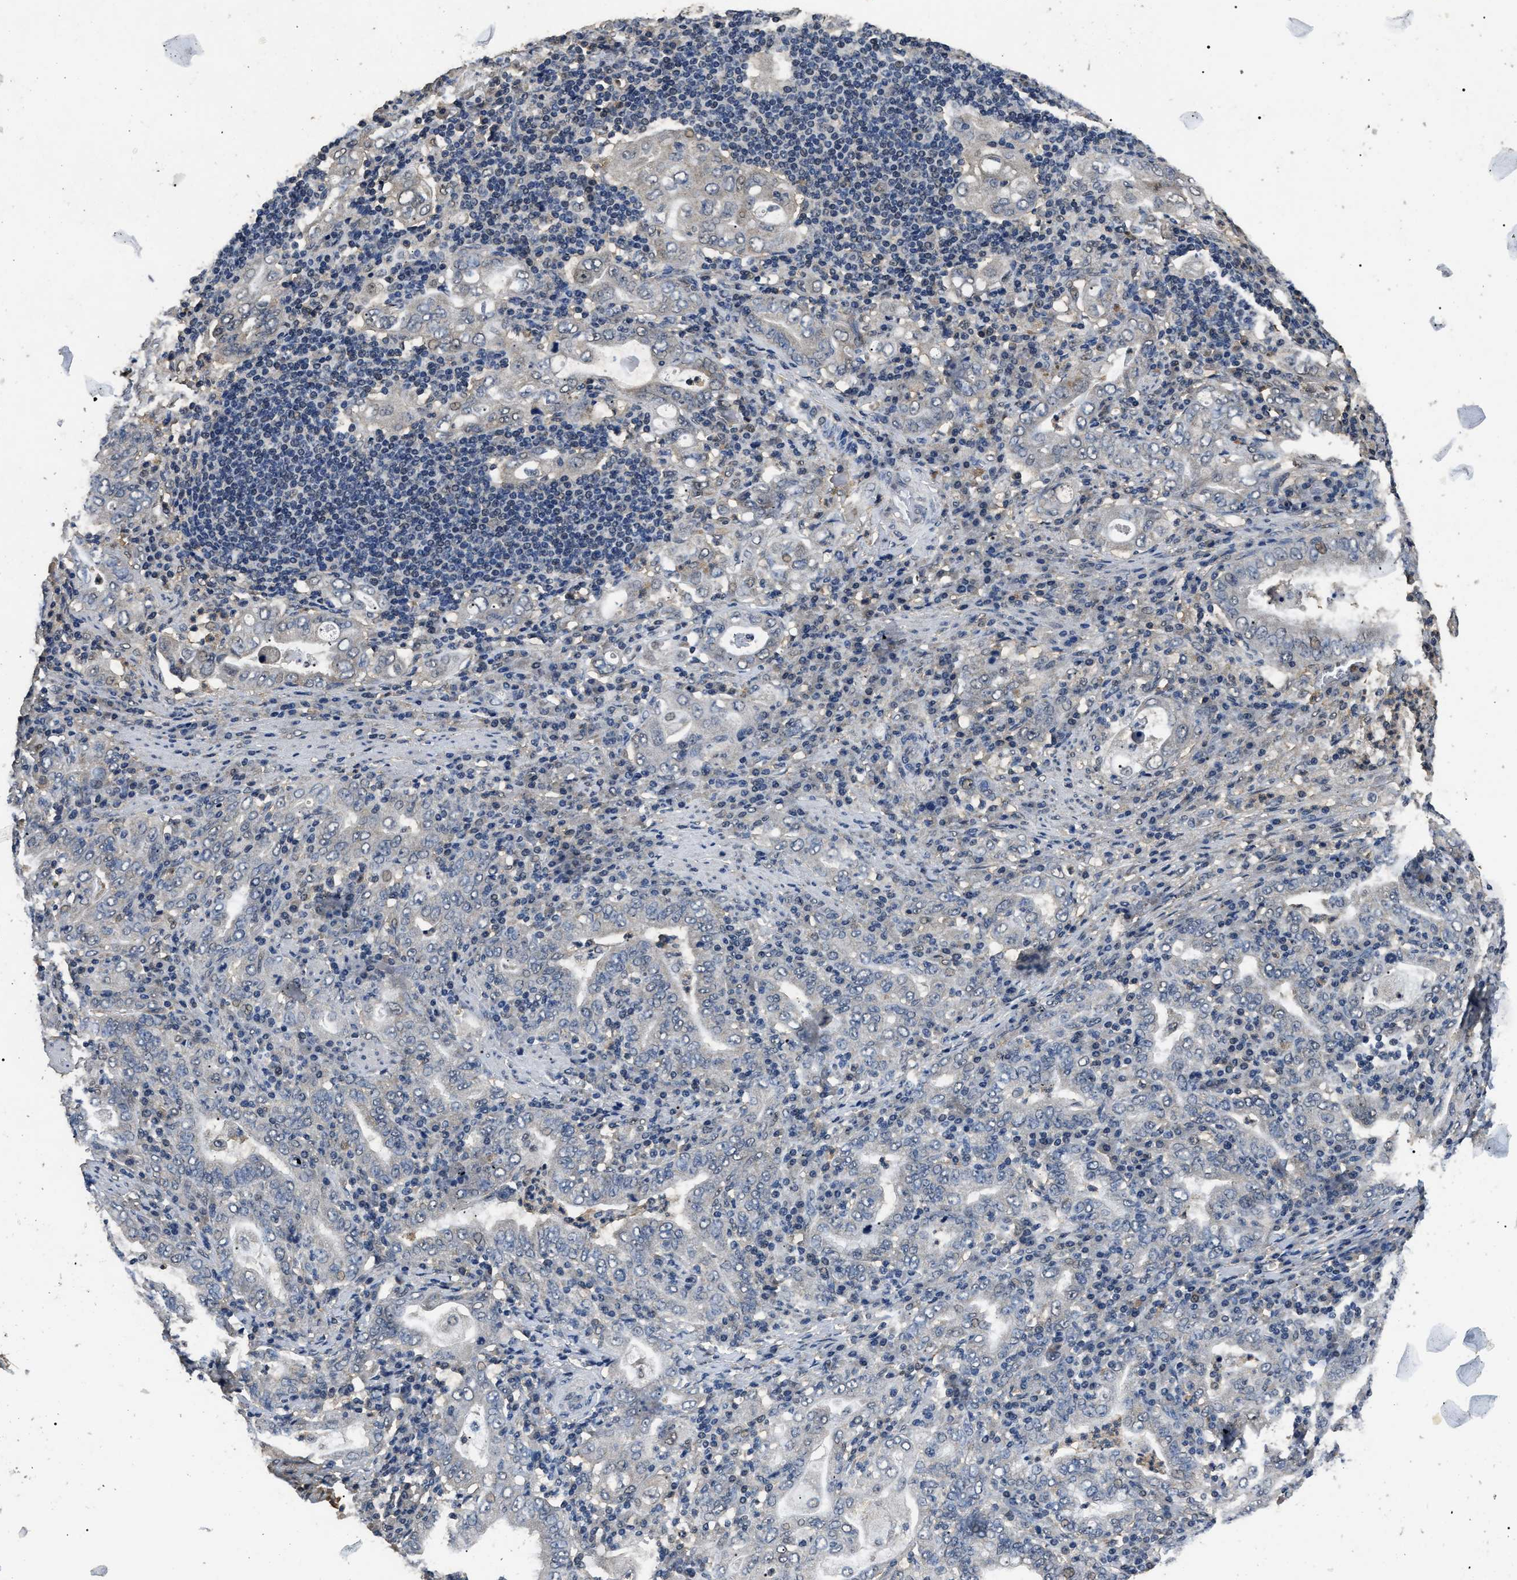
{"staining": {"intensity": "negative", "quantity": "none", "location": "none"}, "tissue": "stomach cancer", "cell_type": "Tumor cells", "image_type": "cancer", "snomed": [{"axis": "morphology", "description": "Normal tissue, NOS"}, {"axis": "morphology", "description": "Adenocarcinoma, NOS"}, {"axis": "topography", "description": "Esophagus"}, {"axis": "topography", "description": "Stomach, upper"}, {"axis": "topography", "description": "Peripheral nerve tissue"}], "caption": "IHC of human adenocarcinoma (stomach) displays no expression in tumor cells.", "gene": "PSMD8", "patient": {"sex": "male", "age": 62}}